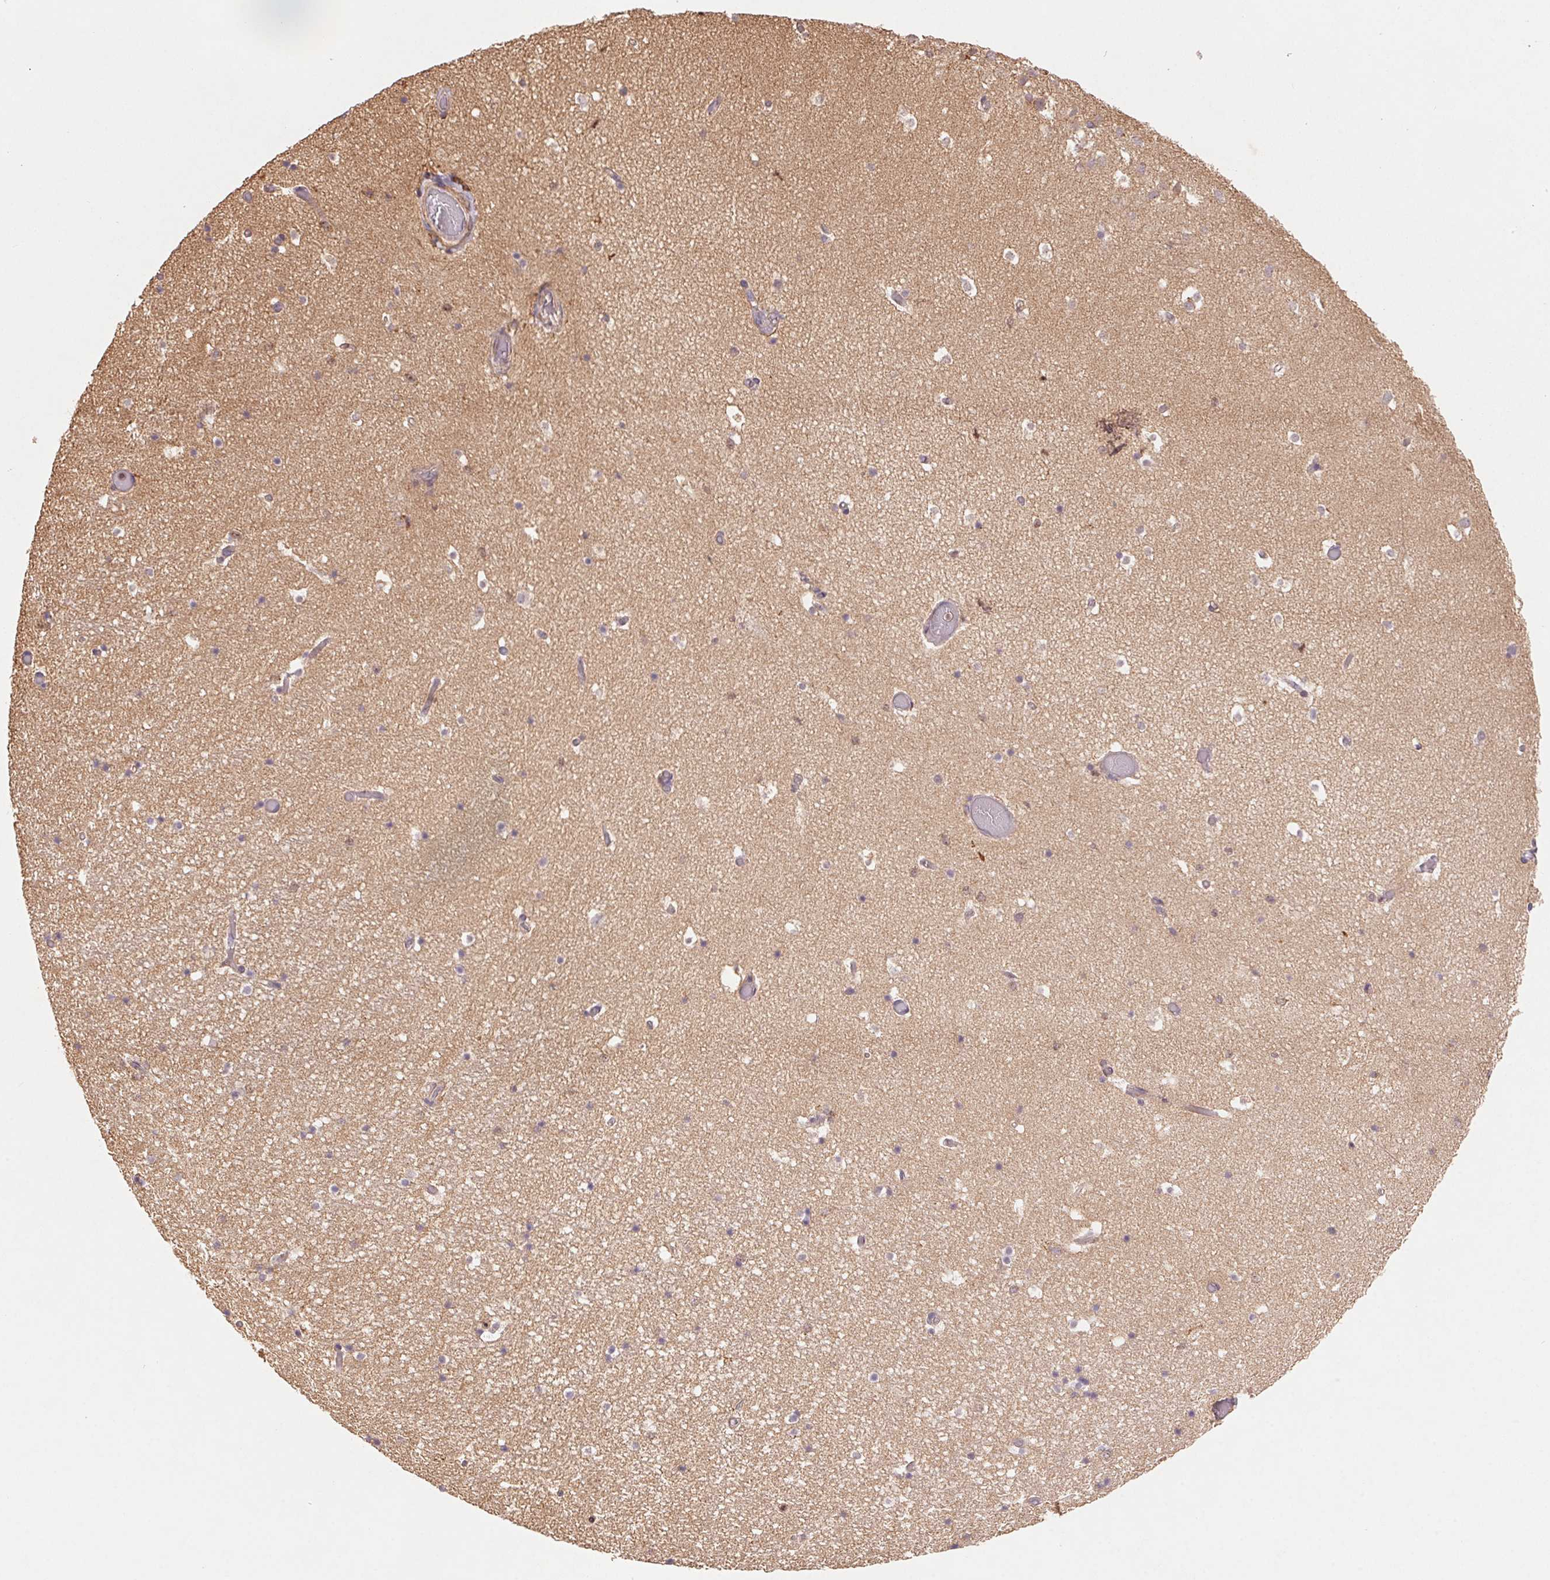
{"staining": {"intensity": "weak", "quantity": "25%-75%", "location": "cytoplasmic/membranous"}, "tissue": "hippocampus", "cell_type": "Glial cells", "image_type": "normal", "snomed": [{"axis": "morphology", "description": "Normal tissue, NOS"}, {"axis": "topography", "description": "Hippocampus"}], "caption": "Hippocampus stained with immunohistochemistry (IHC) exhibits weak cytoplasmic/membranous positivity in approximately 25%-75% of glial cells. (DAB = brown stain, brightfield microscopy at high magnification).", "gene": "ATG10", "patient": {"sex": "male", "age": 26}}